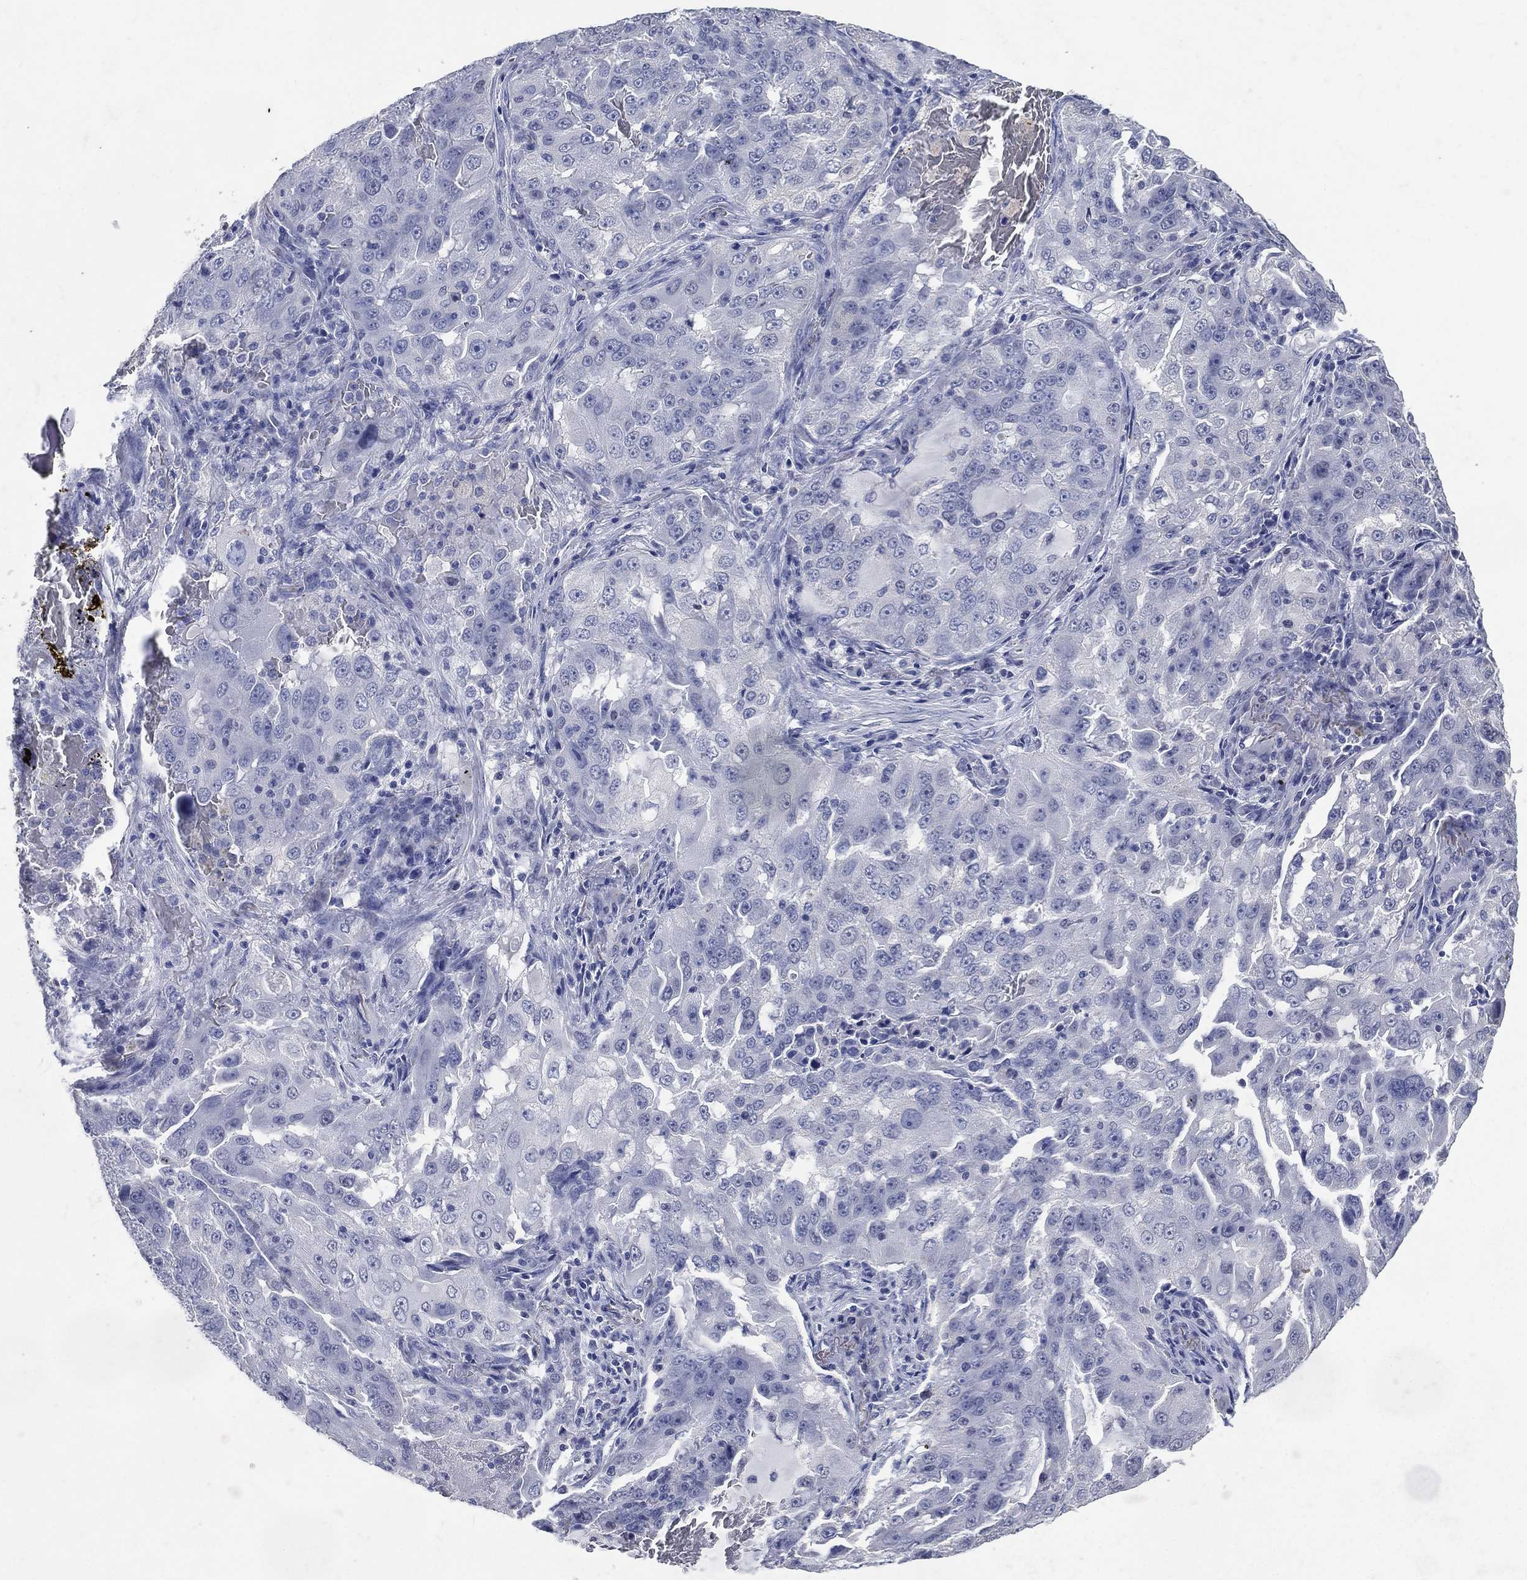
{"staining": {"intensity": "negative", "quantity": "none", "location": "none"}, "tissue": "lung cancer", "cell_type": "Tumor cells", "image_type": "cancer", "snomed": [{"axis": "morphology", "description": "Adenocarcinoma, NOS"}, {"axis": "topography", "description": "Lung"}], "caption": "High power microscopy histopathology image of an immunohistochemistry histopathology image of lung adenocarcinoma, revealing no significant positivity in tumor cells. (DAB IHC visualized using brightfield microscopy, high magnification).", "gene": "FSCN2", "patient": {"sex": "female", "age": 61}}